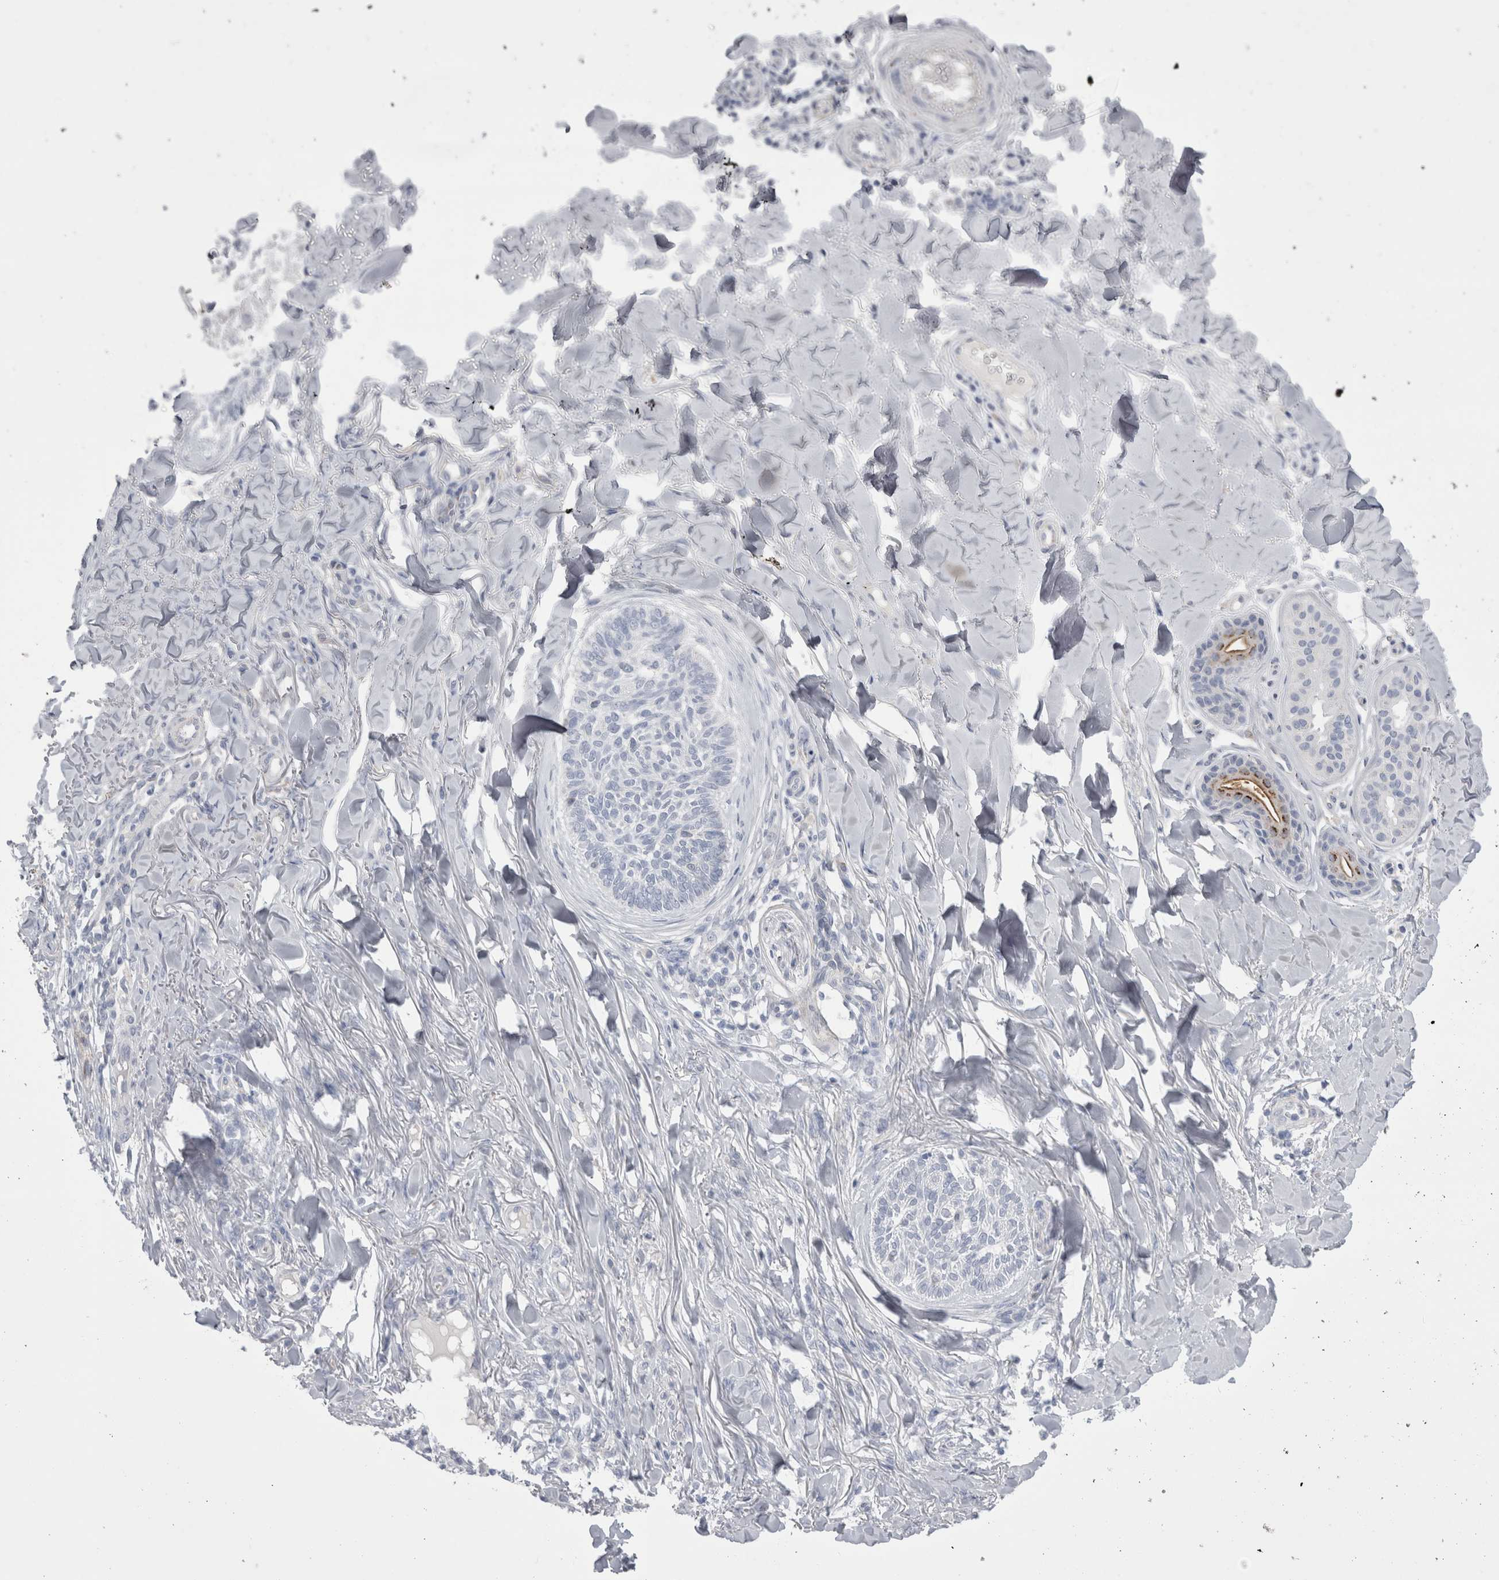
{"staining": {"intensity": "negative", "quantity": "none", "location": "none"}, "tissue": "skin cancer", "cell_type": "Tumor cells", "image_type": "cancer", "snomed": [{"axis": "morphology", "description": "Basal cell carcinoma"}, {"axis": "topography", "description": "Skin"}], "caption": "The photomicrograph demonstrates no significant staining in tumor cells of skin cancer.", "gene": "EPDR1", "patient": {"sex": "male", "age": 43}}